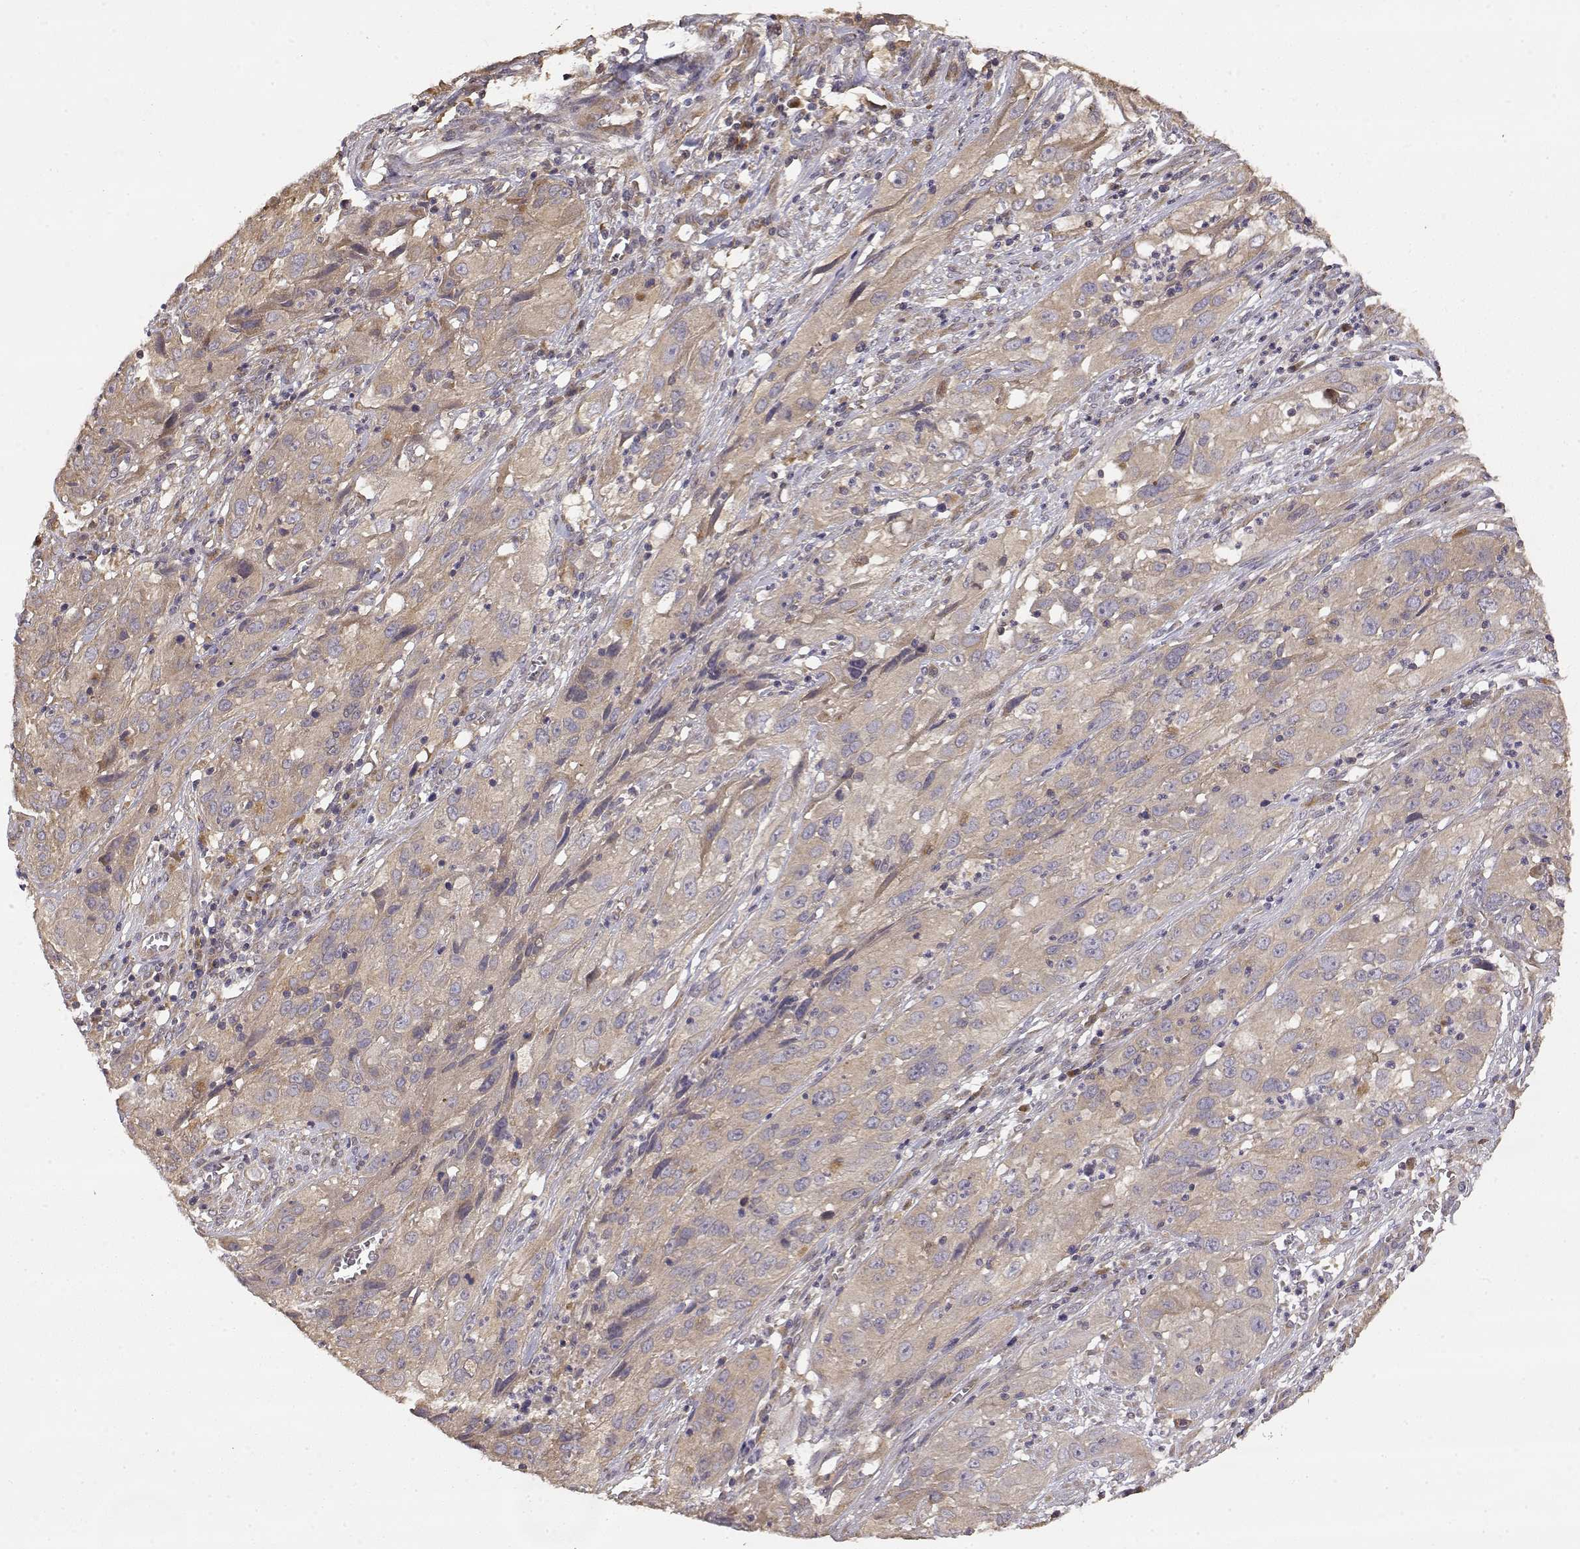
{"staining": {"intensity": "weak", "quantity": "25%-75%", "location": "cytoplasmic/membranous"}, "tissue": "cervical cancer", "cell_type": "Tumor cells", "image_type": "cancer", "snomed": [{"axis": "morphology", "description": "Squamous cell carcinoma, NOS"}, {"axis": "topography", "description": "Cervix"}], "caption": "Protein expression analysis of human cervical cancer reveals weak cytoplasmic/membranous expression in approximately 25%-75% of tumor cells. The protein of interest is shown in brown color, while the nuclei are stained blue.", "gene": "CRIM1", "patient": {"sex": "female", "age": 32}}